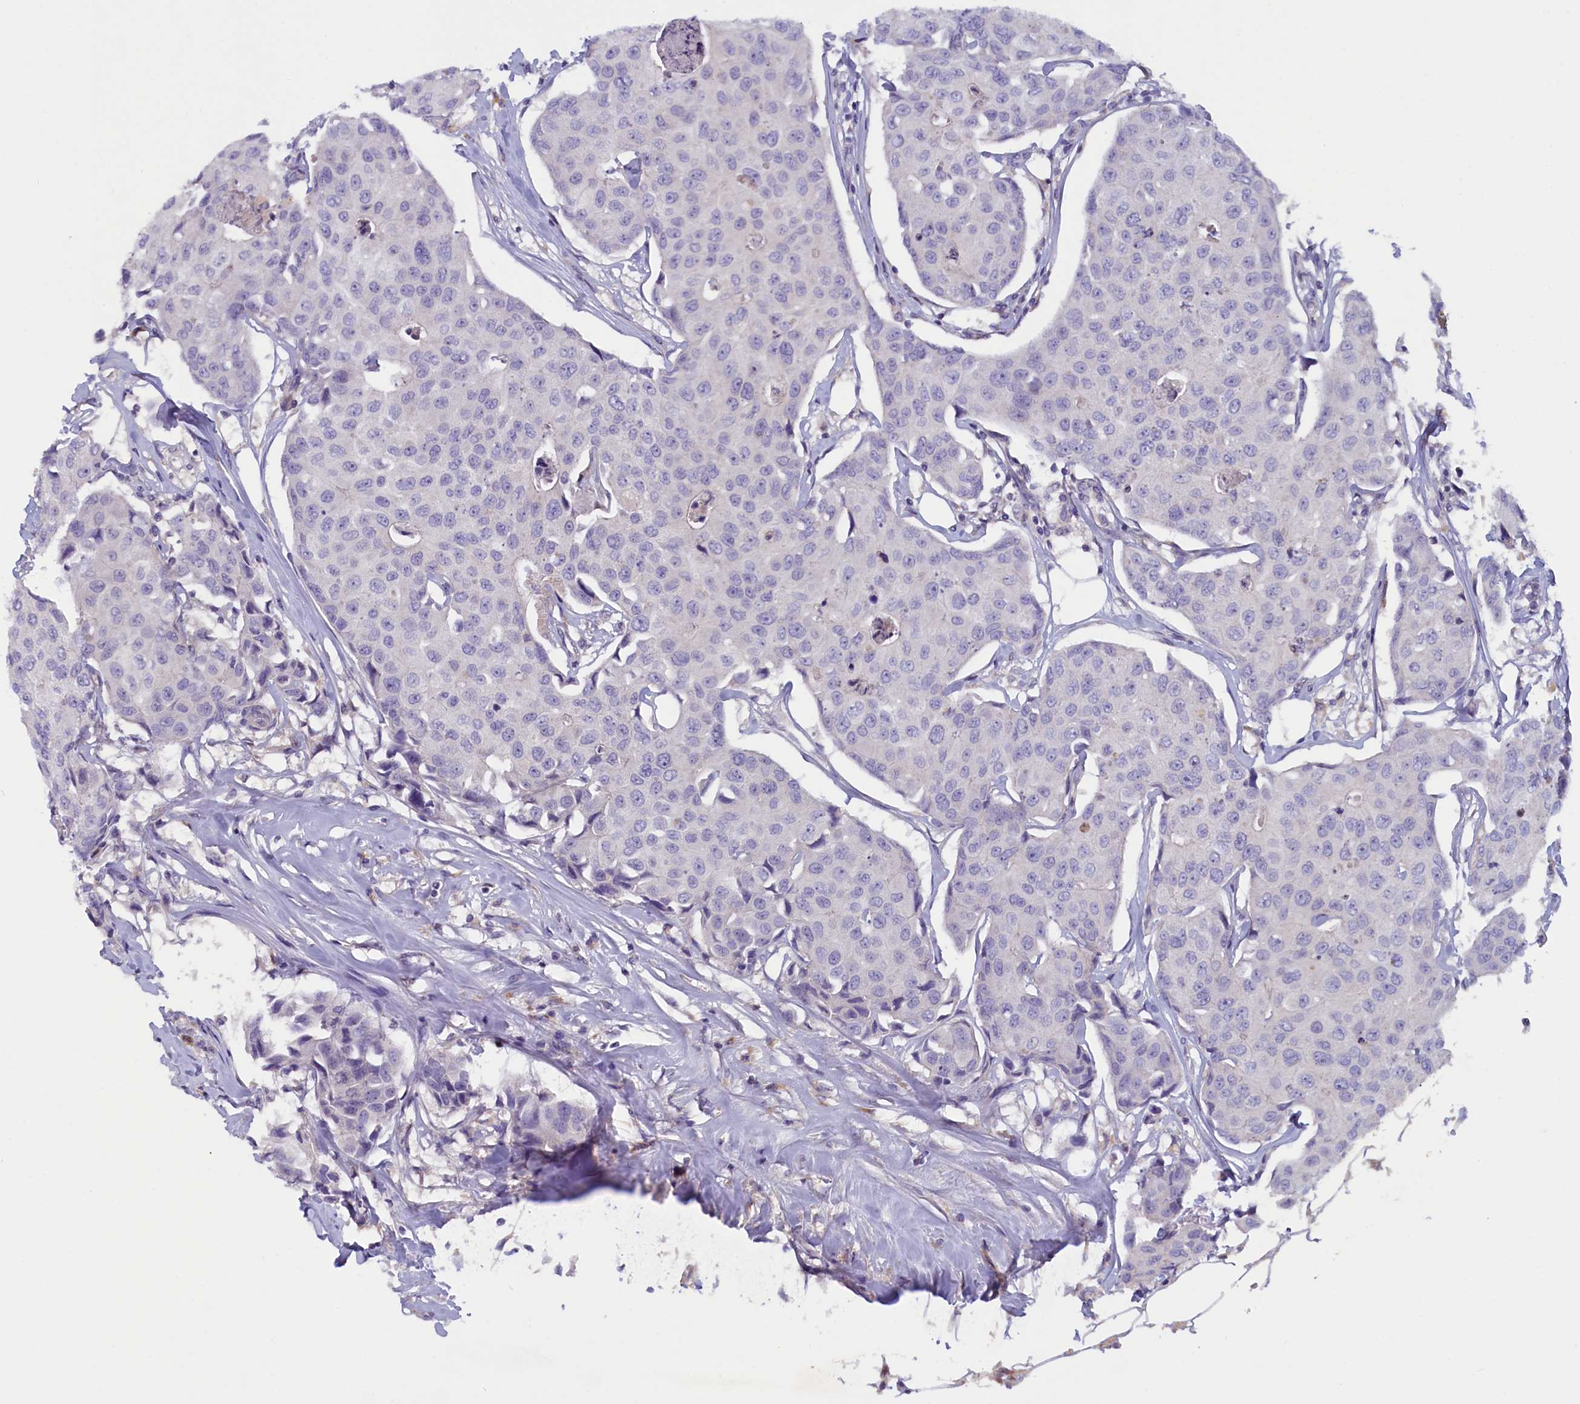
{"staining": {"intensity": "negative", "quantity": "none", "location": "none"}, "tissue": "breast cancer", "cell_type": "Tumor cells", "image_type": "cancer", "snomed": [{"axis": "morphology", "description": "Duct carcinoma"}, {"axis": "topography", "description": "Breast"}], "caption": "Immunohistochemistry (IHC) micrograph of neoplastic tissue: human breast cancer (infiltrating ductal carcinoma) stained with DAB (3,3'-diaminobenzidine) displays no significant protein positivity in tumor cells.", "gene": "NUBP1", "patient": {"sex": "female", "age": 80}}